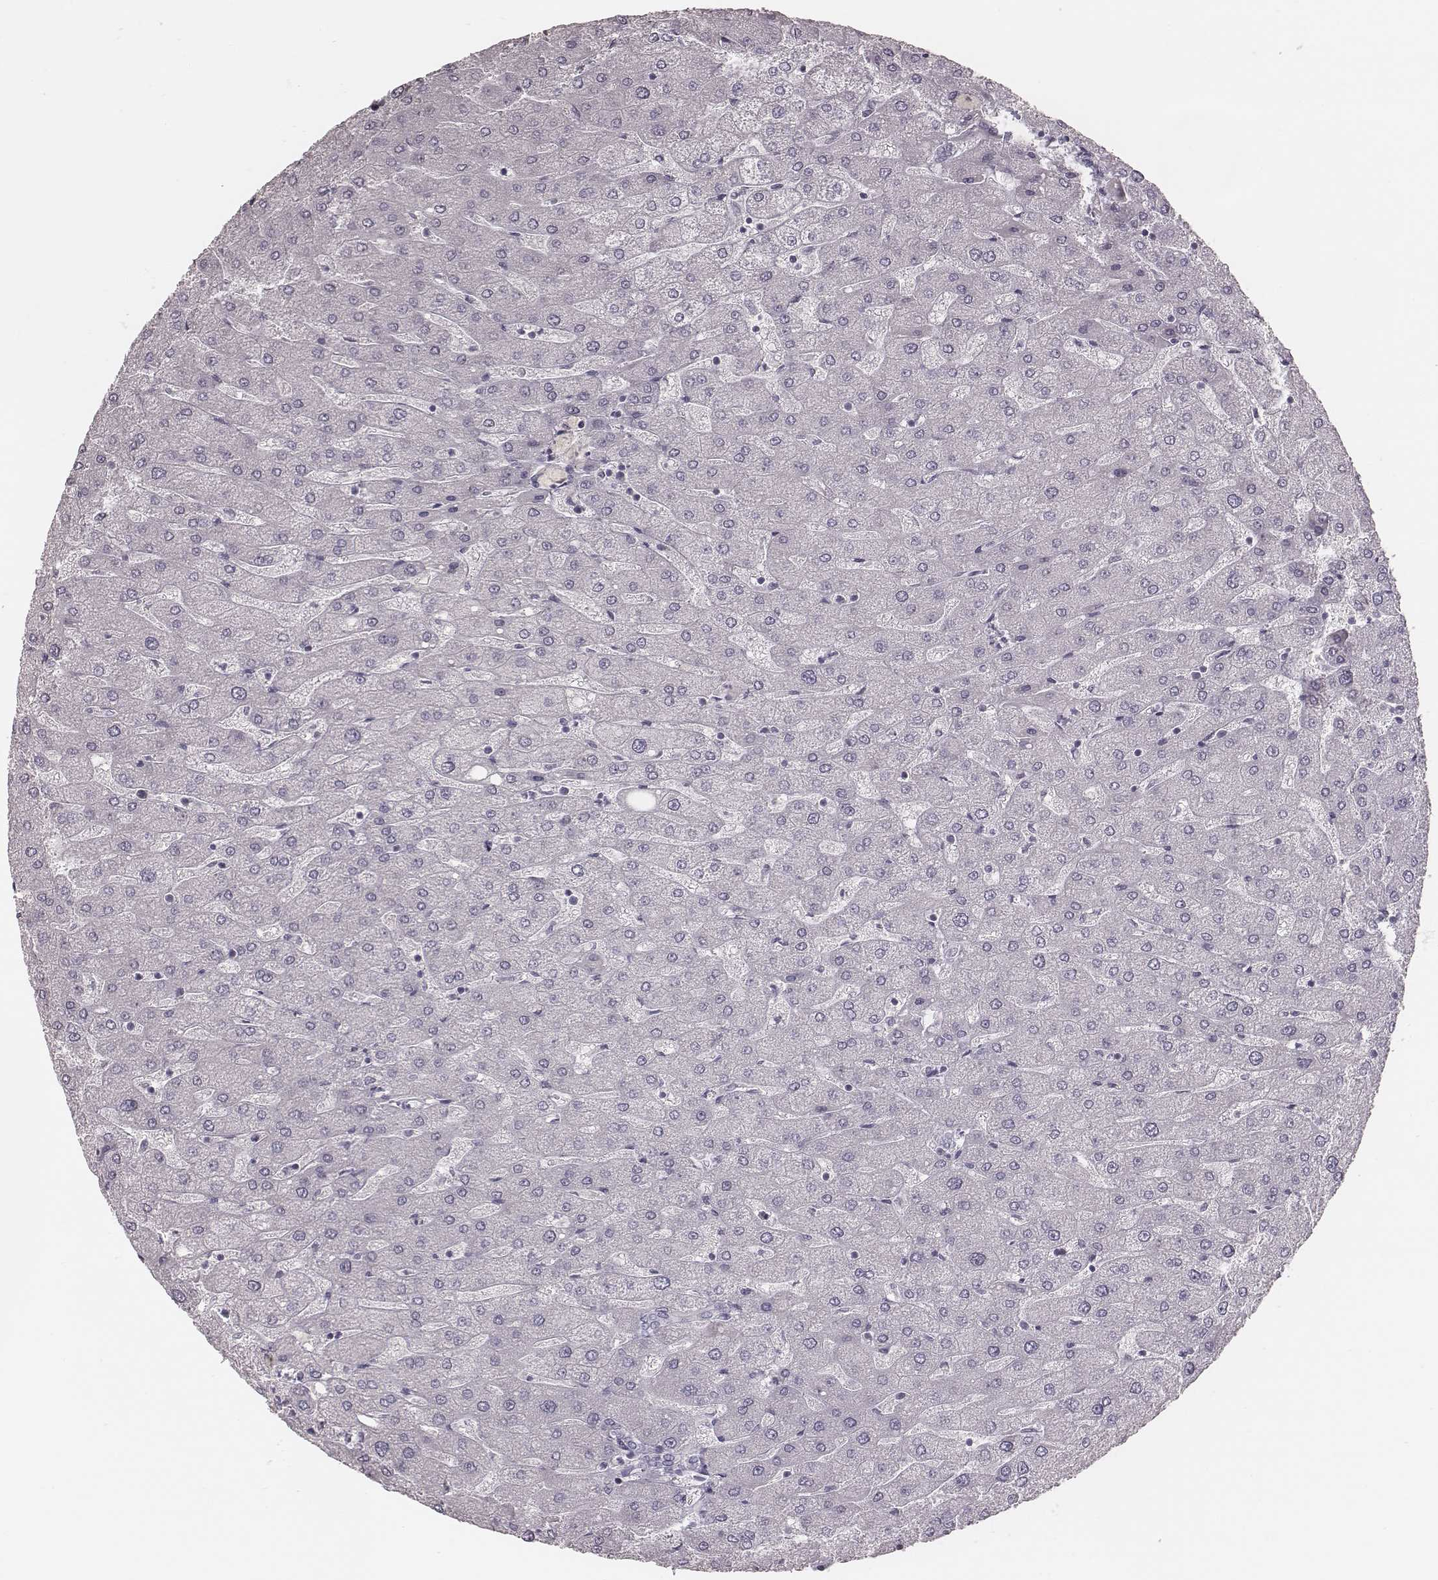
{"staining": {"intensity": "negative", "quantity": "none", "location": "none"}, "tissue": "liver", "cell_type": "Cholangiocytes", "image_type": "normal", "snomed": [{"axis": "morphology", "description": "Normal tissue, NOS"}, {"axis": "topography", "description": "Liver"}], "caption": "An immunohistochemistry micrograph of unremarkable liver is shown. There is no staining in cholangiocytes of liver.", "gene": "KIF5C", "patient": {"sex": "male", "age": 67}}